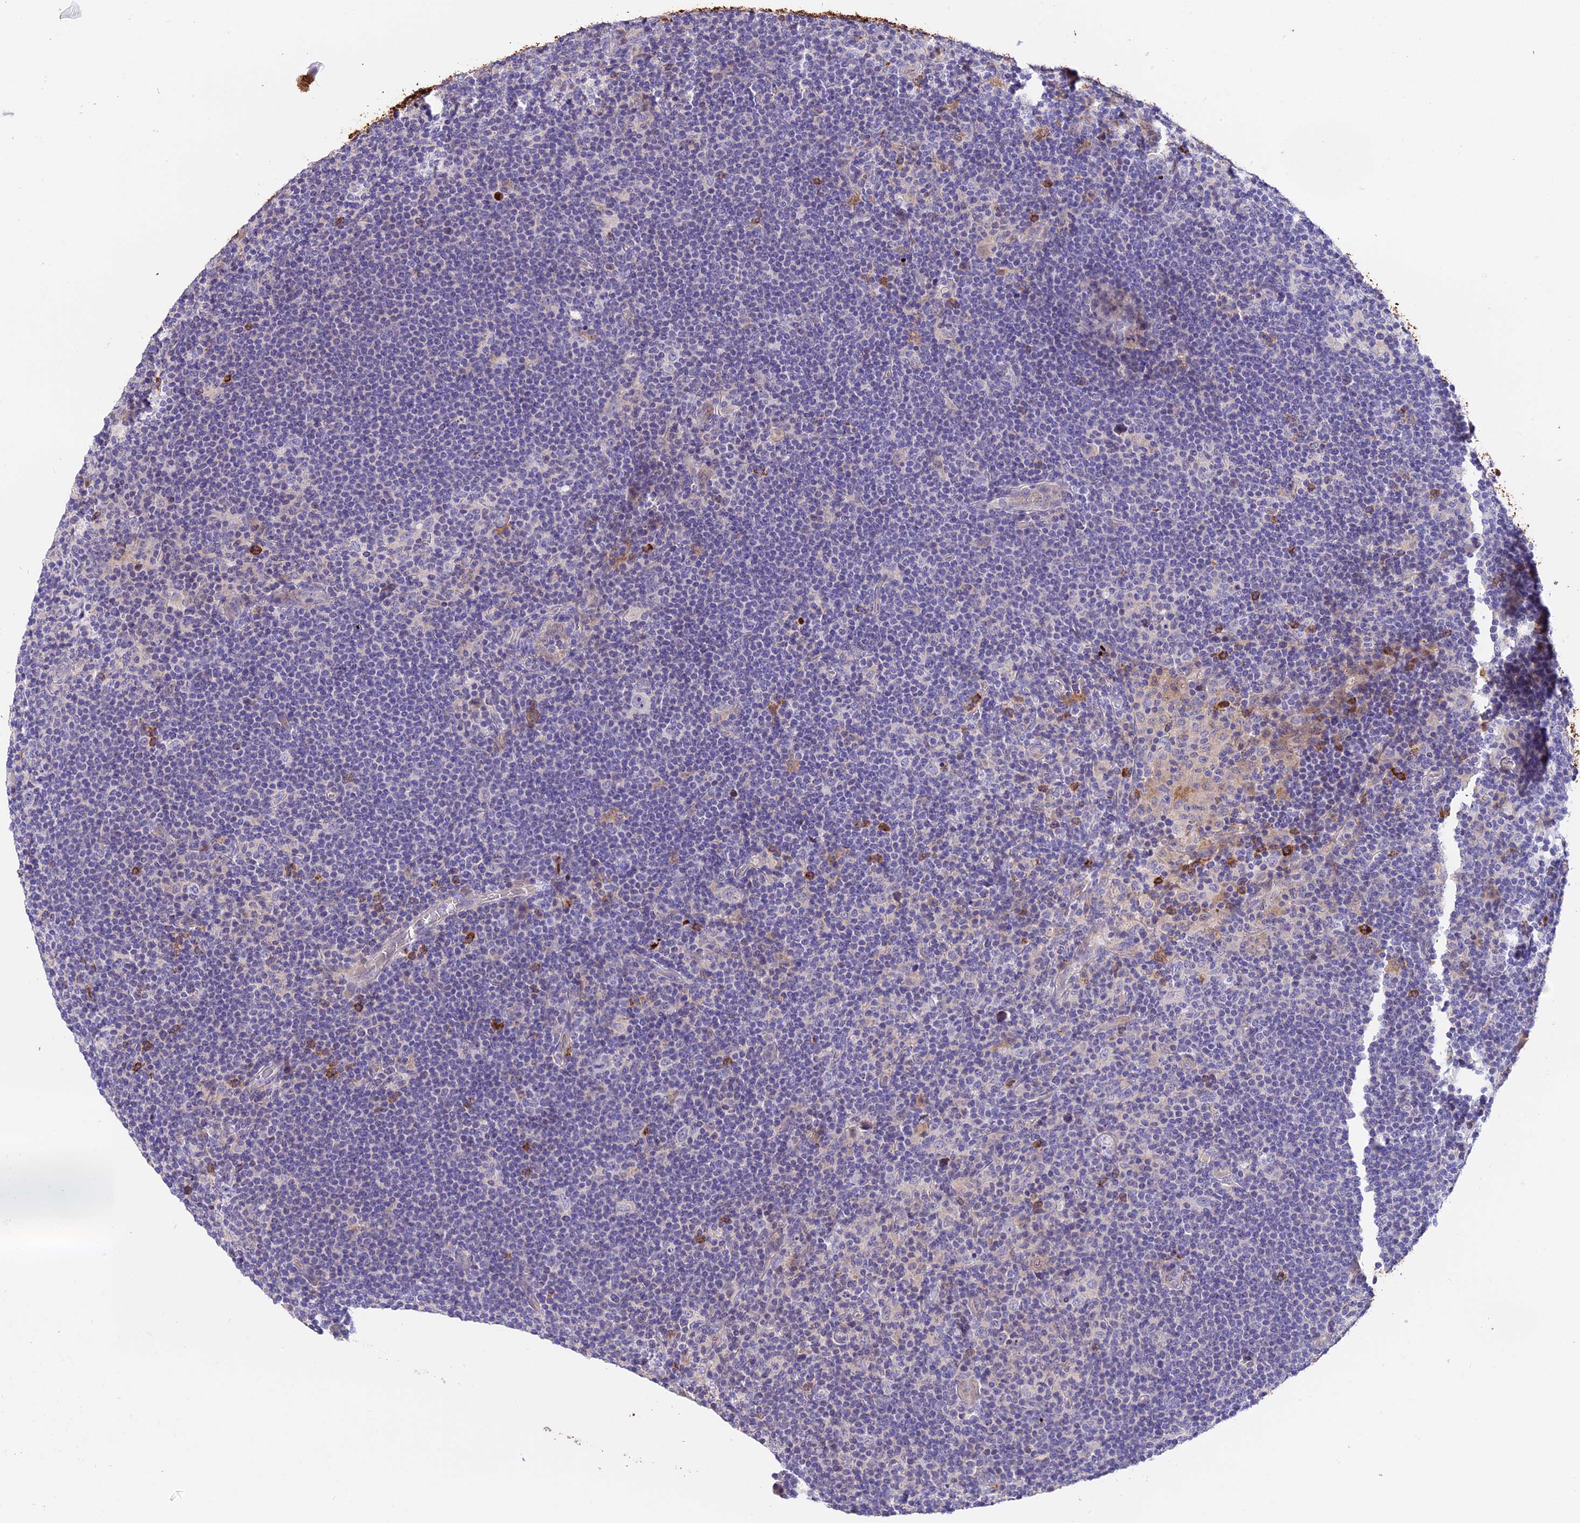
{"staining": {"intensity": "negative", "quantity": "none", "location": "none"}, "tissue": "lymphoma", "cell_type": "Tumor cells", "image_type": "cancer", "snomed": [{"axis": "morphology", "description": "Hodgkin's disease, NOS"}, {"axis": "topography", "description": "Lymph node"}], "caption": "Immunohistochemistry image of human lymphoma stained for a protein (brown), which reveals no positivity in tumor cells.", "gene": "MAP3K7CL", "patient": {"sex": "female", "age": 57}}